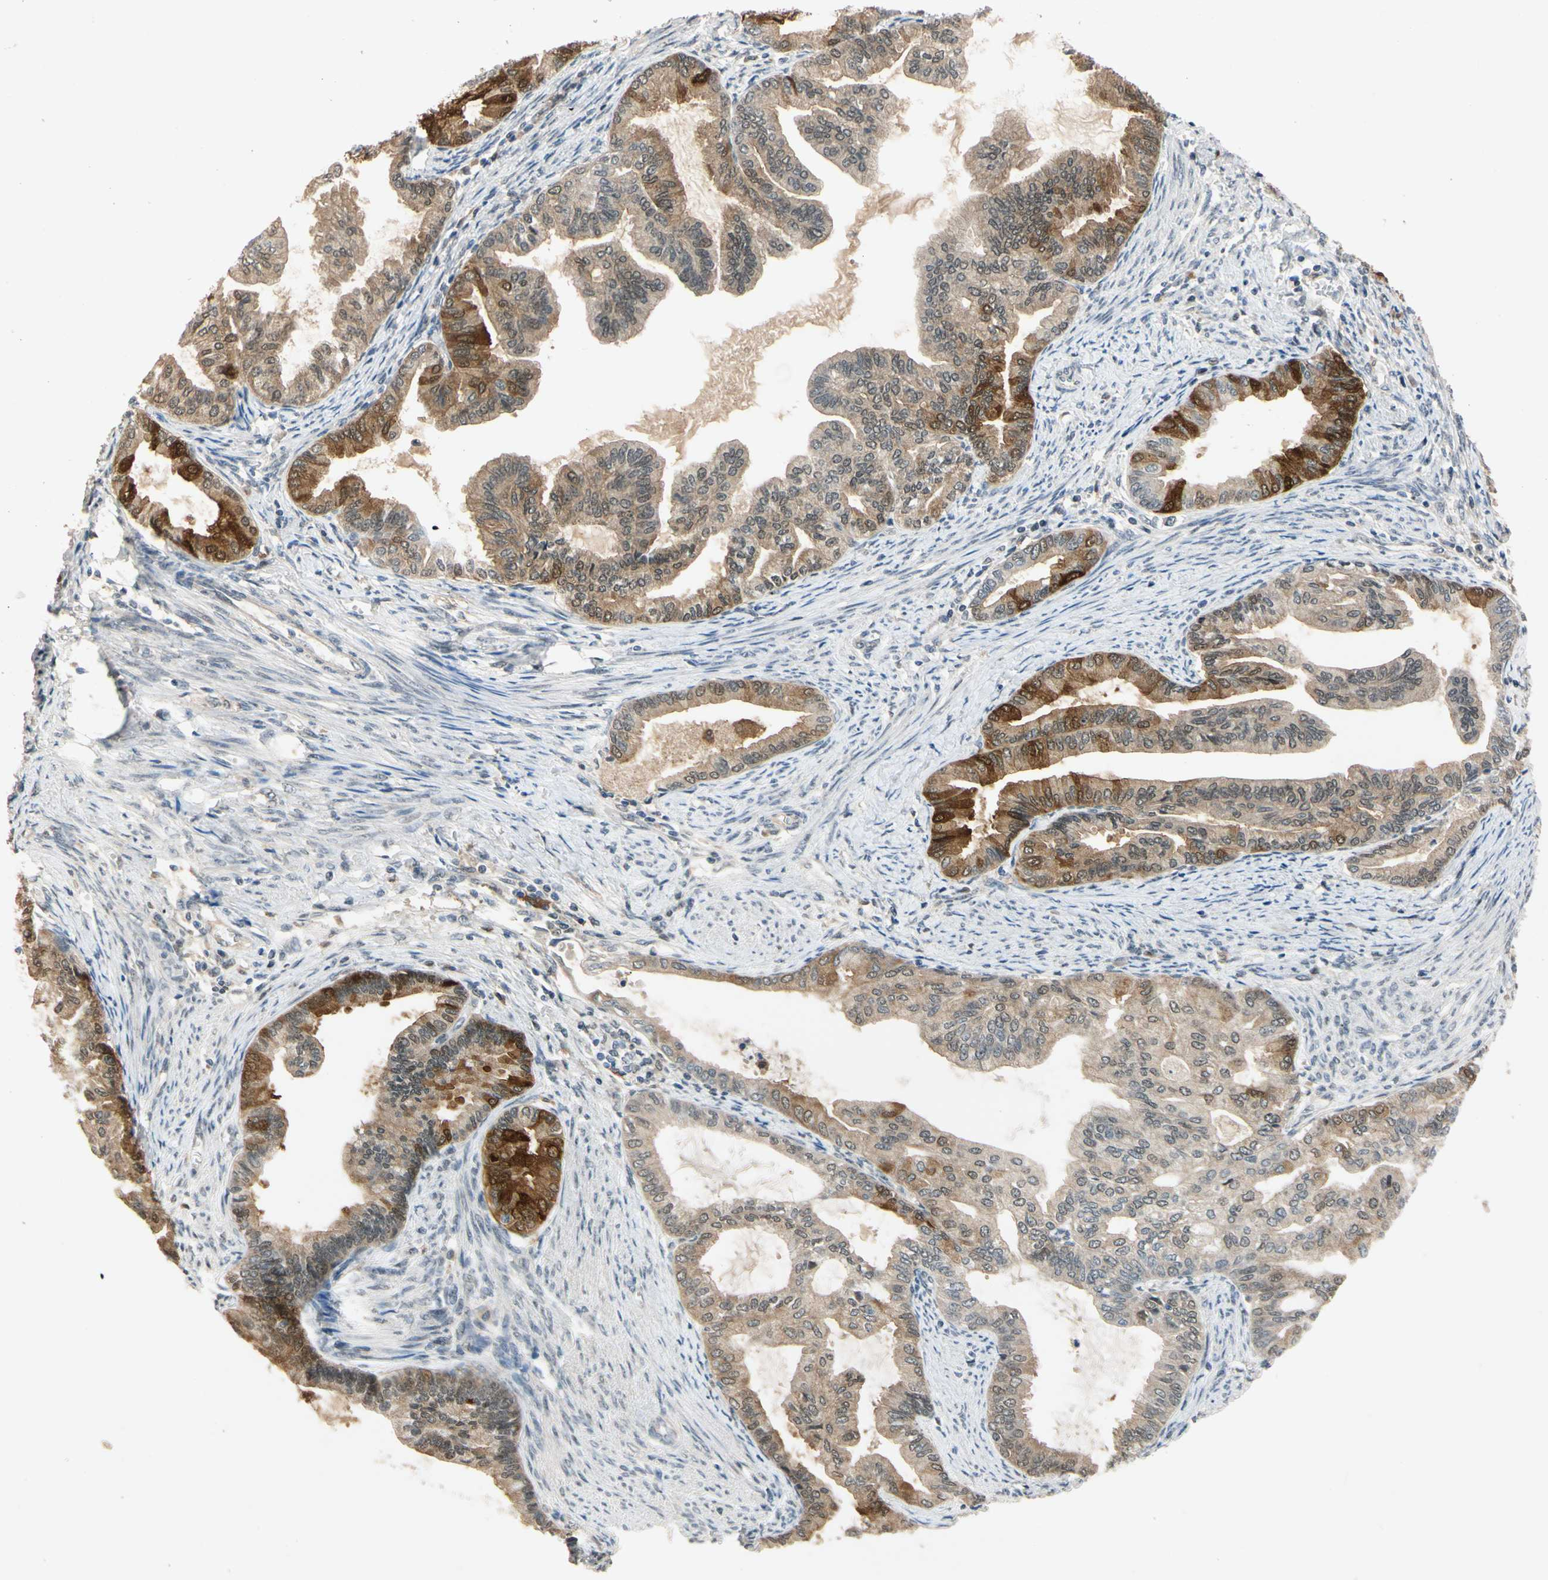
{"staining": {"intensity": "strong", "quantity": ">75%", "location": "cytoplasmic/membranous,nuclear"}, "tissue": "endometrial cancer", "cell_type": "Tumor cells", "image_type": "cancer", "snomed": [{"axis": "morphology", "description": "Adenocarcinoma, NOS"}, {"axis": "topography", "description": "Endometrium"}], "caption": "About >75% of tumor cells in human endometrial cancer exhibit strong cytoplasmic/membranous and nuclear protein positivity as visualized by brown immunohistochemical staining.", "gene": "RIOX2", "patient": {"sex": "female", "age": 86}}